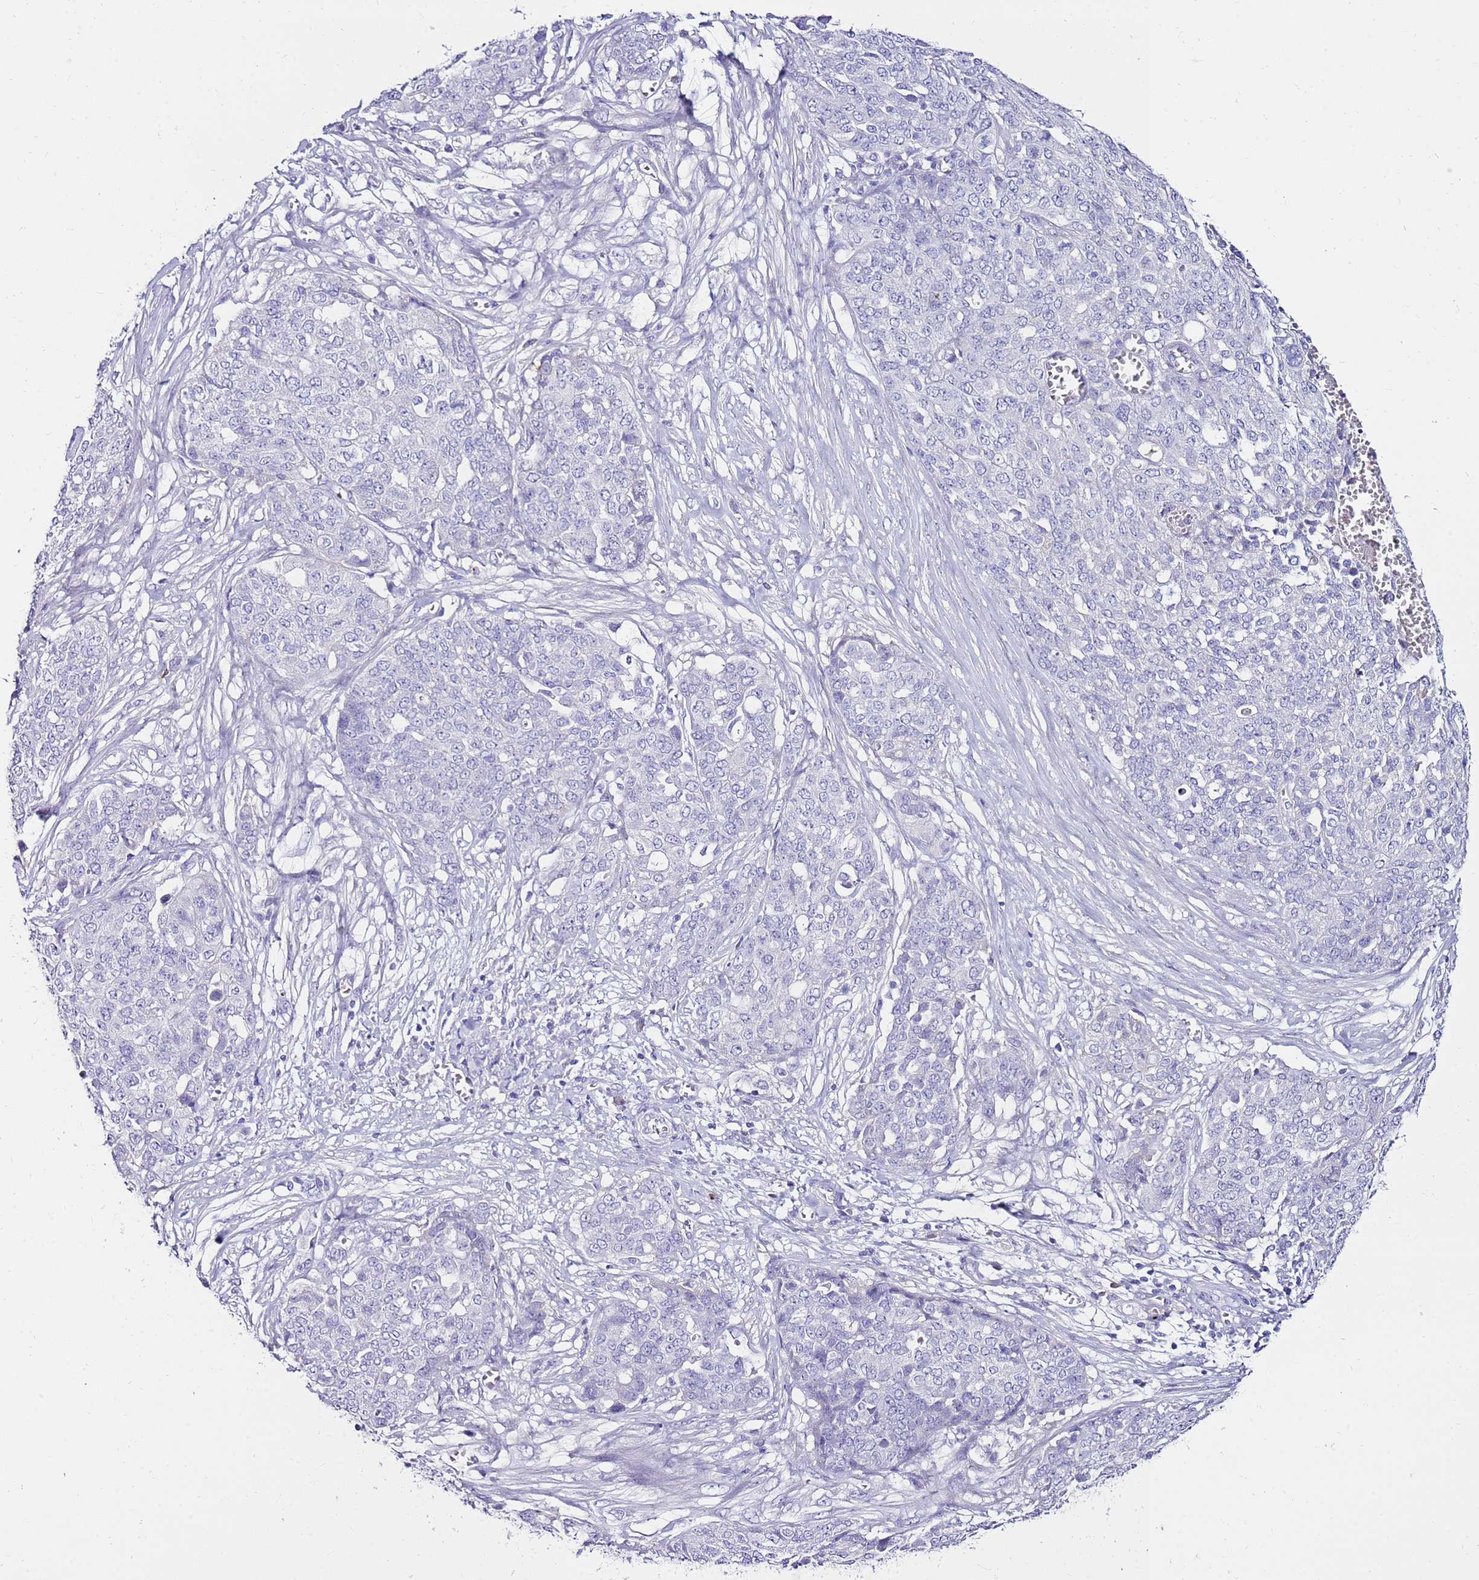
{"staining": {"intensity": "negative", "quantity": "none", "location": "none"}, "tissue": "ovarian cancer", "cell_type": "Tumor cells", "image_type": "cancer", "snomed": [{"axis": "morphology", "description": "Cystadenocarcinoma, serous, NOS"}, {"axis": "topography", "description": "Soft tissue"}, {"axis": "topography", "description": "Ovary"}], "caption": "An image of ovarian cancer stained for a protein displays no brown staining in tumor cells.", "gene": "EVPLL", "patient": {"sex": "female", "age": 57}}